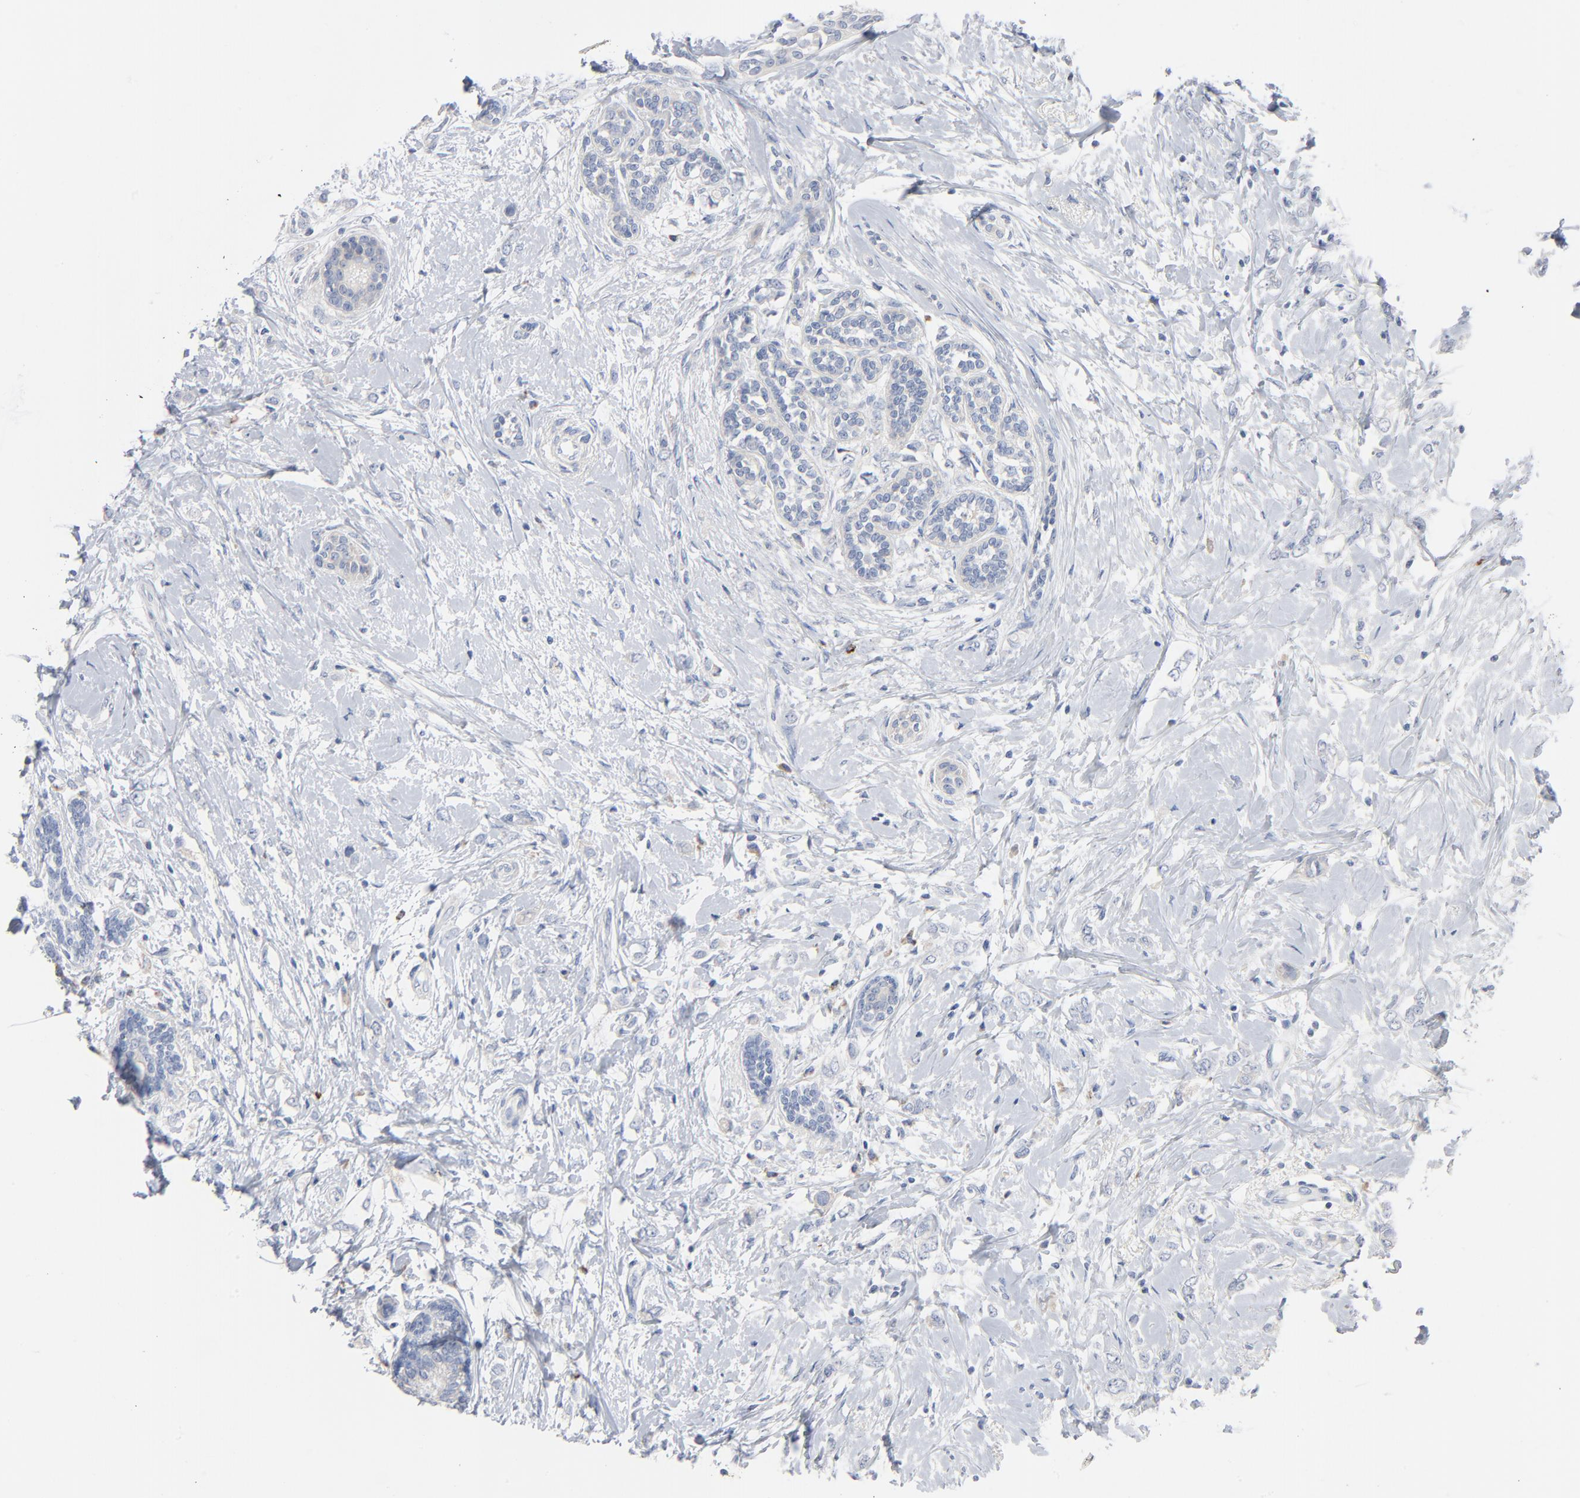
{"staining": {"intensity": "negative", "quantity": "none", "location": "none"}, "tissue": "breast cancer", "cell_type": "Tumor cells", "image_type": "cancer", "snomed": [{"axis": "morphology", "description": "Normal tissue, NOS"}, {"axis": "morphology", "description": "Lobular carcinoma"}, {"axis": "topography", "description": "Breast"}], "caption": "Tumor cells are negative for brown protein staining in breast cancer (lobular carcinoma).", "gene": "GZMB", "patient": {"sex": "female", "age": 47}}